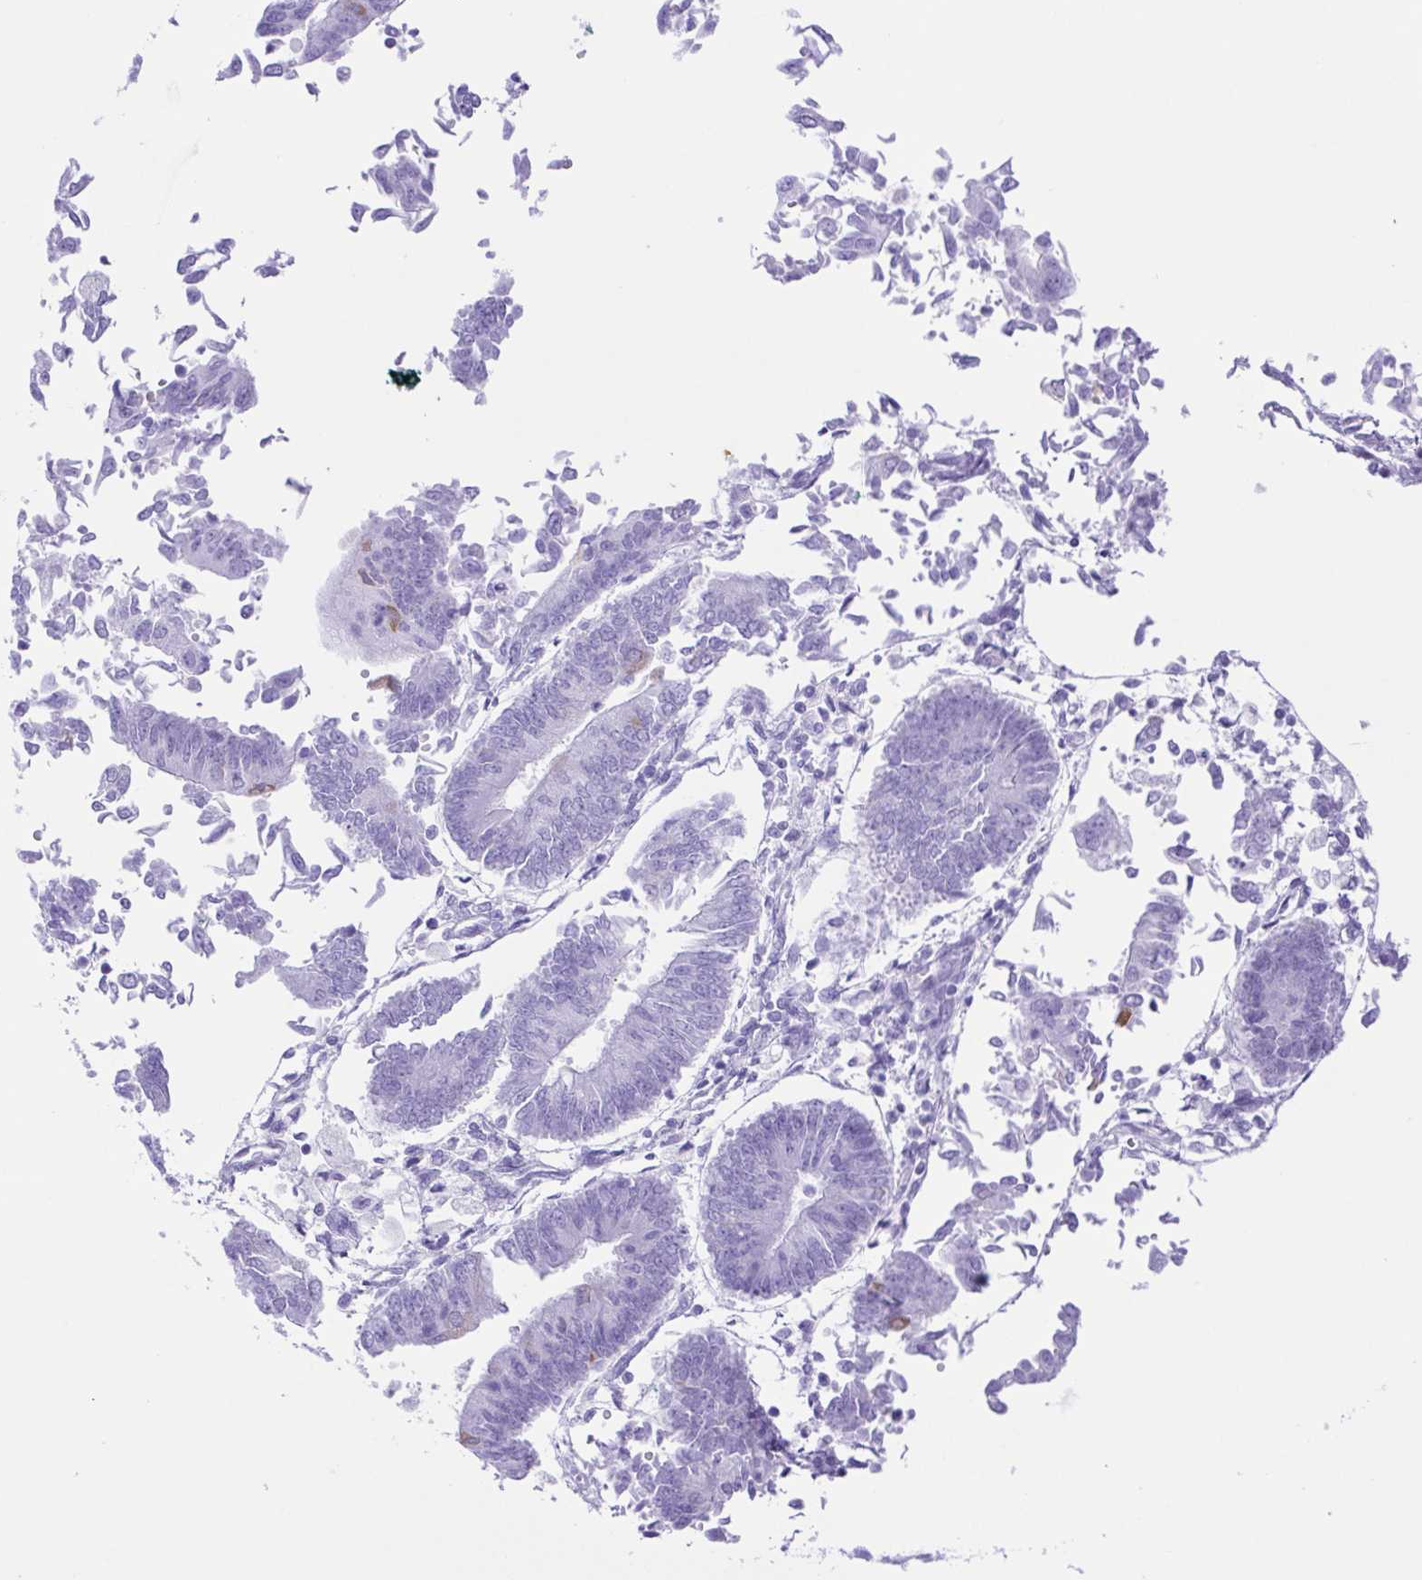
{"staining": {"intensity": "negative", "quantity": "none", "location": "none"}, "tissue": "endometrial cancer", "cell_type": "Tumor cells", "image_type": "cancer", "snomed": [{"axis": "morphology", "description": "Adenocarcinoma, NOS"}, {"axis": "topography", "description": "Endometrium"}], "caption": "Histopathology image shows no significant protein positivity in tumor cells of endometrial adenocarcinoma.", "gene": "ERP27", "patient": {"sex": "female", "age": 65}}